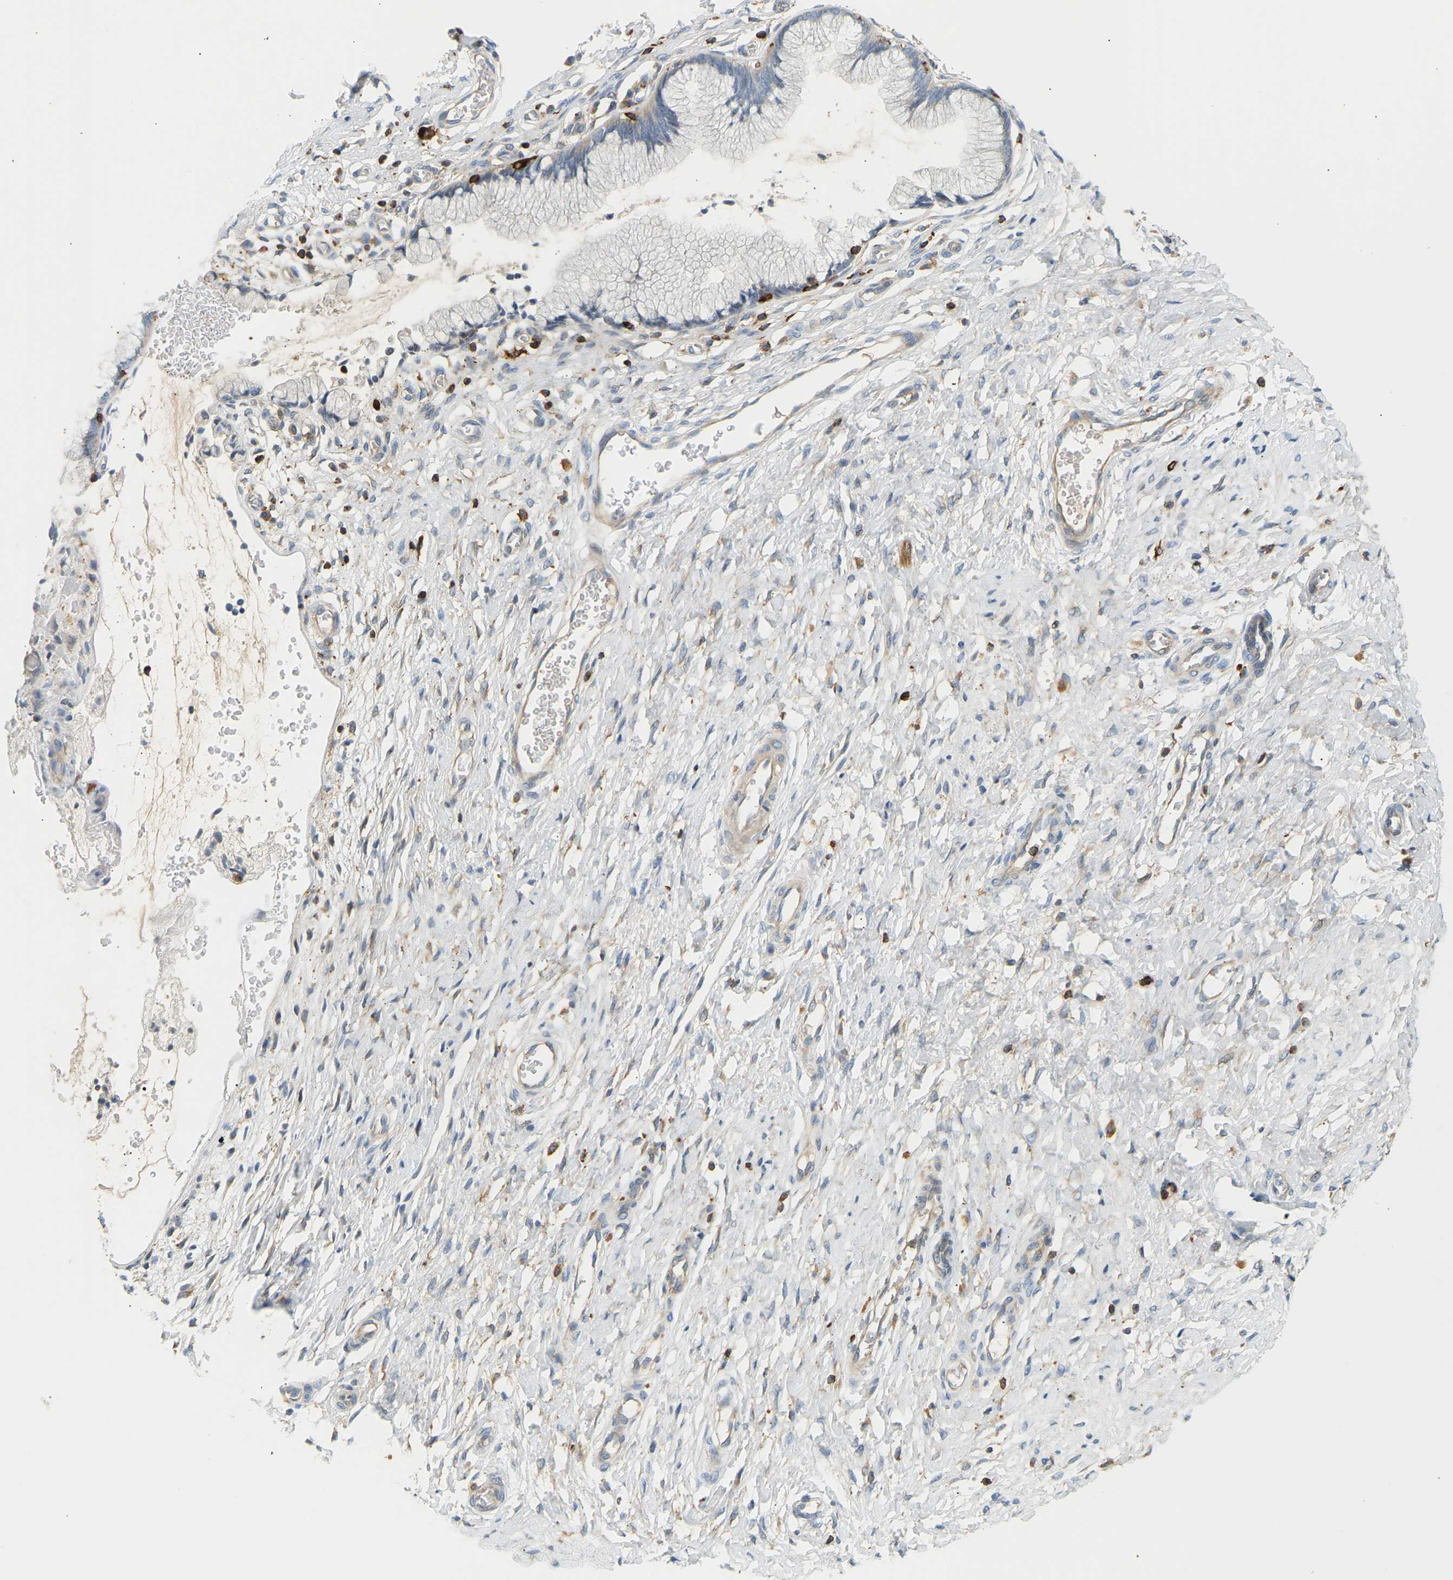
{"staining": {"intensity": "negative", "quantity": "none", "location": "none"}, "tissue": "cervix", "cell_type": "Glandular cells", "image_type": "normal", "snomed": [{"axis": "morphology", "description": "Normal tissue, NOS"}, {"axis": "topography", "description": "Cervix"}], "caption": "This is an immunohistochemistry histopathology image of benign human cervix. There is no expression in glandular cells.", "gene": "FNBP1", "patient": {"sex": "female", "age": 55}}